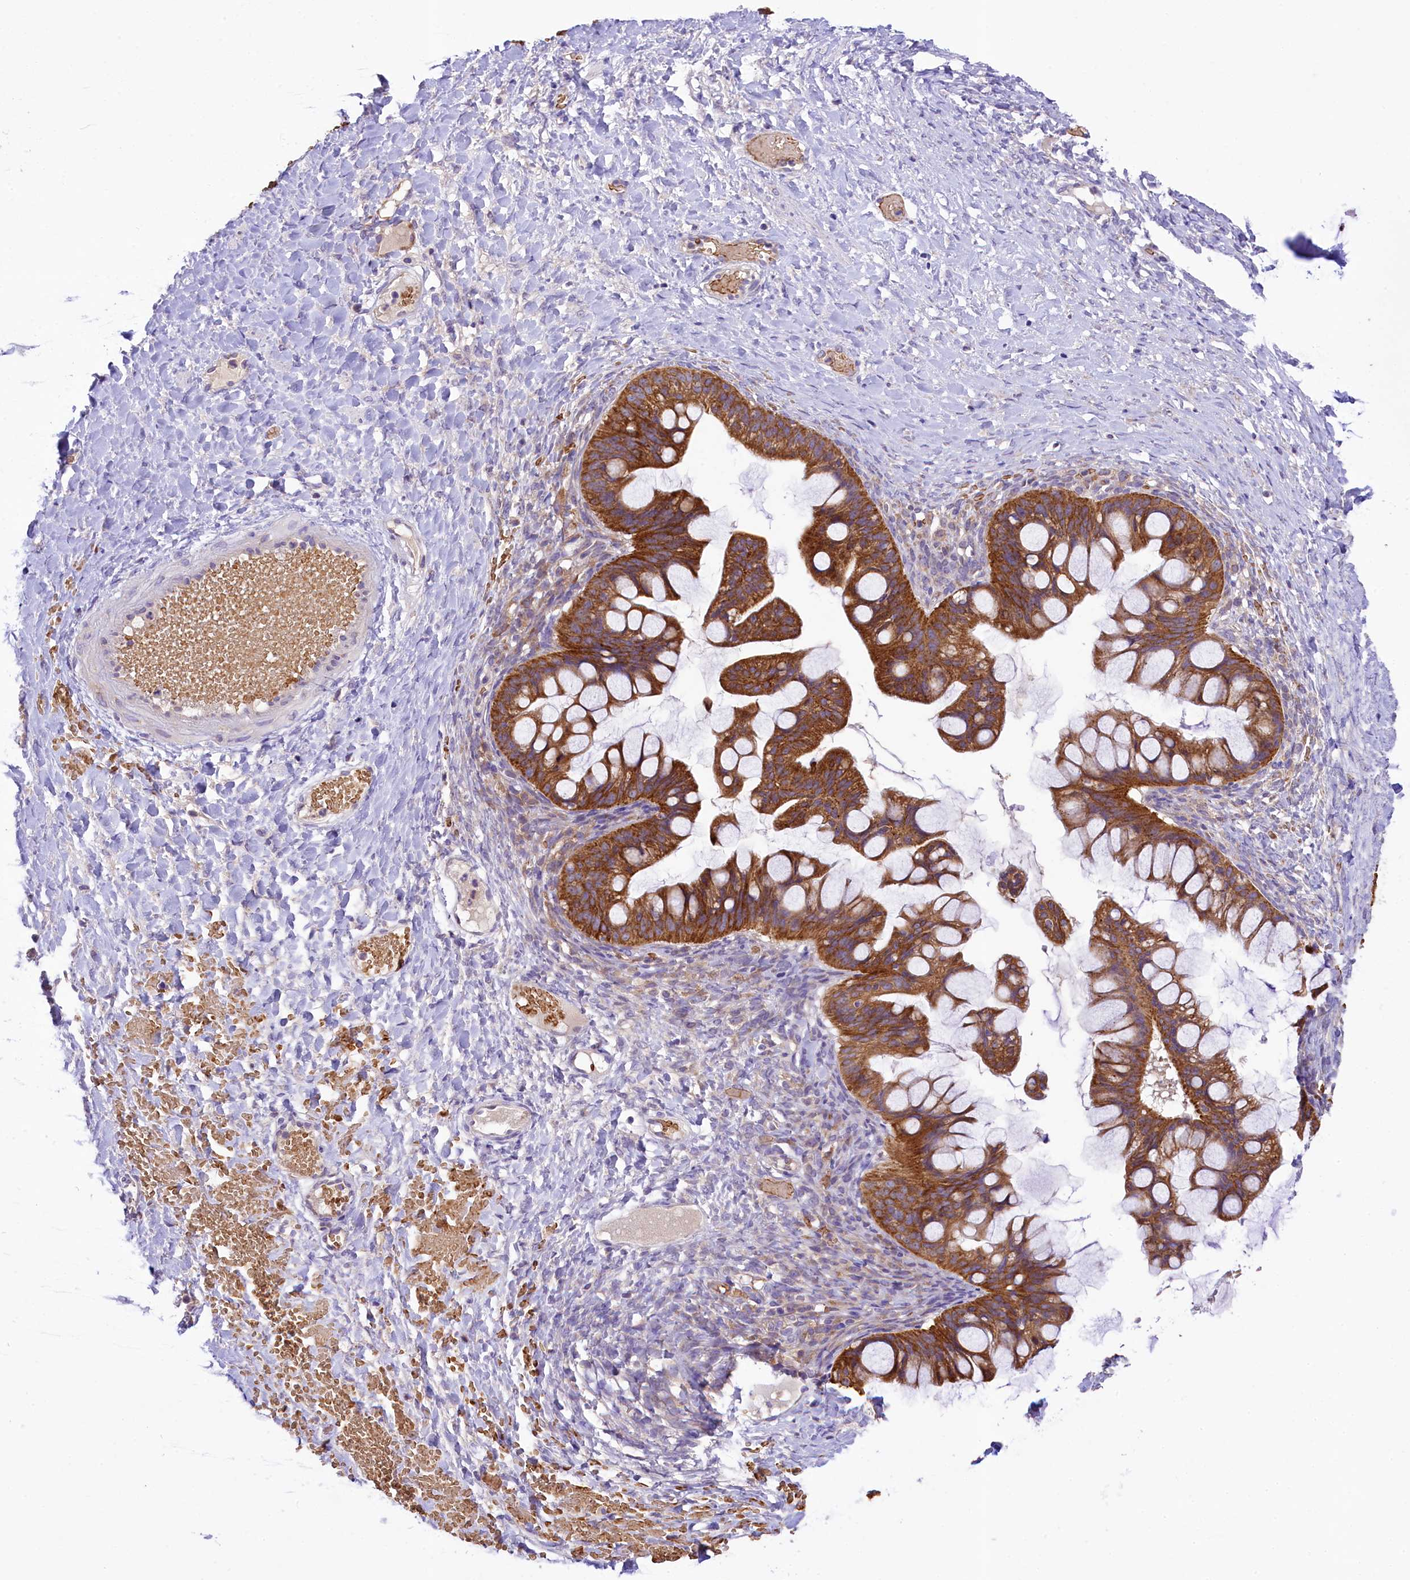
{"staining": {"intensity": "strong", "quantity": ">75%", "location": "cytoplasmic/membranous"}, "tissue": "ovarian cancer", "cell_type": "Tumor cells", "image_type": "cancer", "snomed": [{"axis": "morphology", "description": "Cystadenocarcinoma, mucinous, NOS"}, {"axis": "topography", "description": "Ovary"}], "caption": "Immunohistochemical staining of ovarian mucinous cystadenocarcinoma shows strong cytoplasmic/membranous protein expression in about >75% of tumor cells. The staining is performed using DAB (3,3'-diaminobenzidine) brown chromogen to label protein expression. The nuclei are counter-stained blue using hematoxylin.", "gene": "LARP4", "patient": {"sex": "female", "age": 73}}